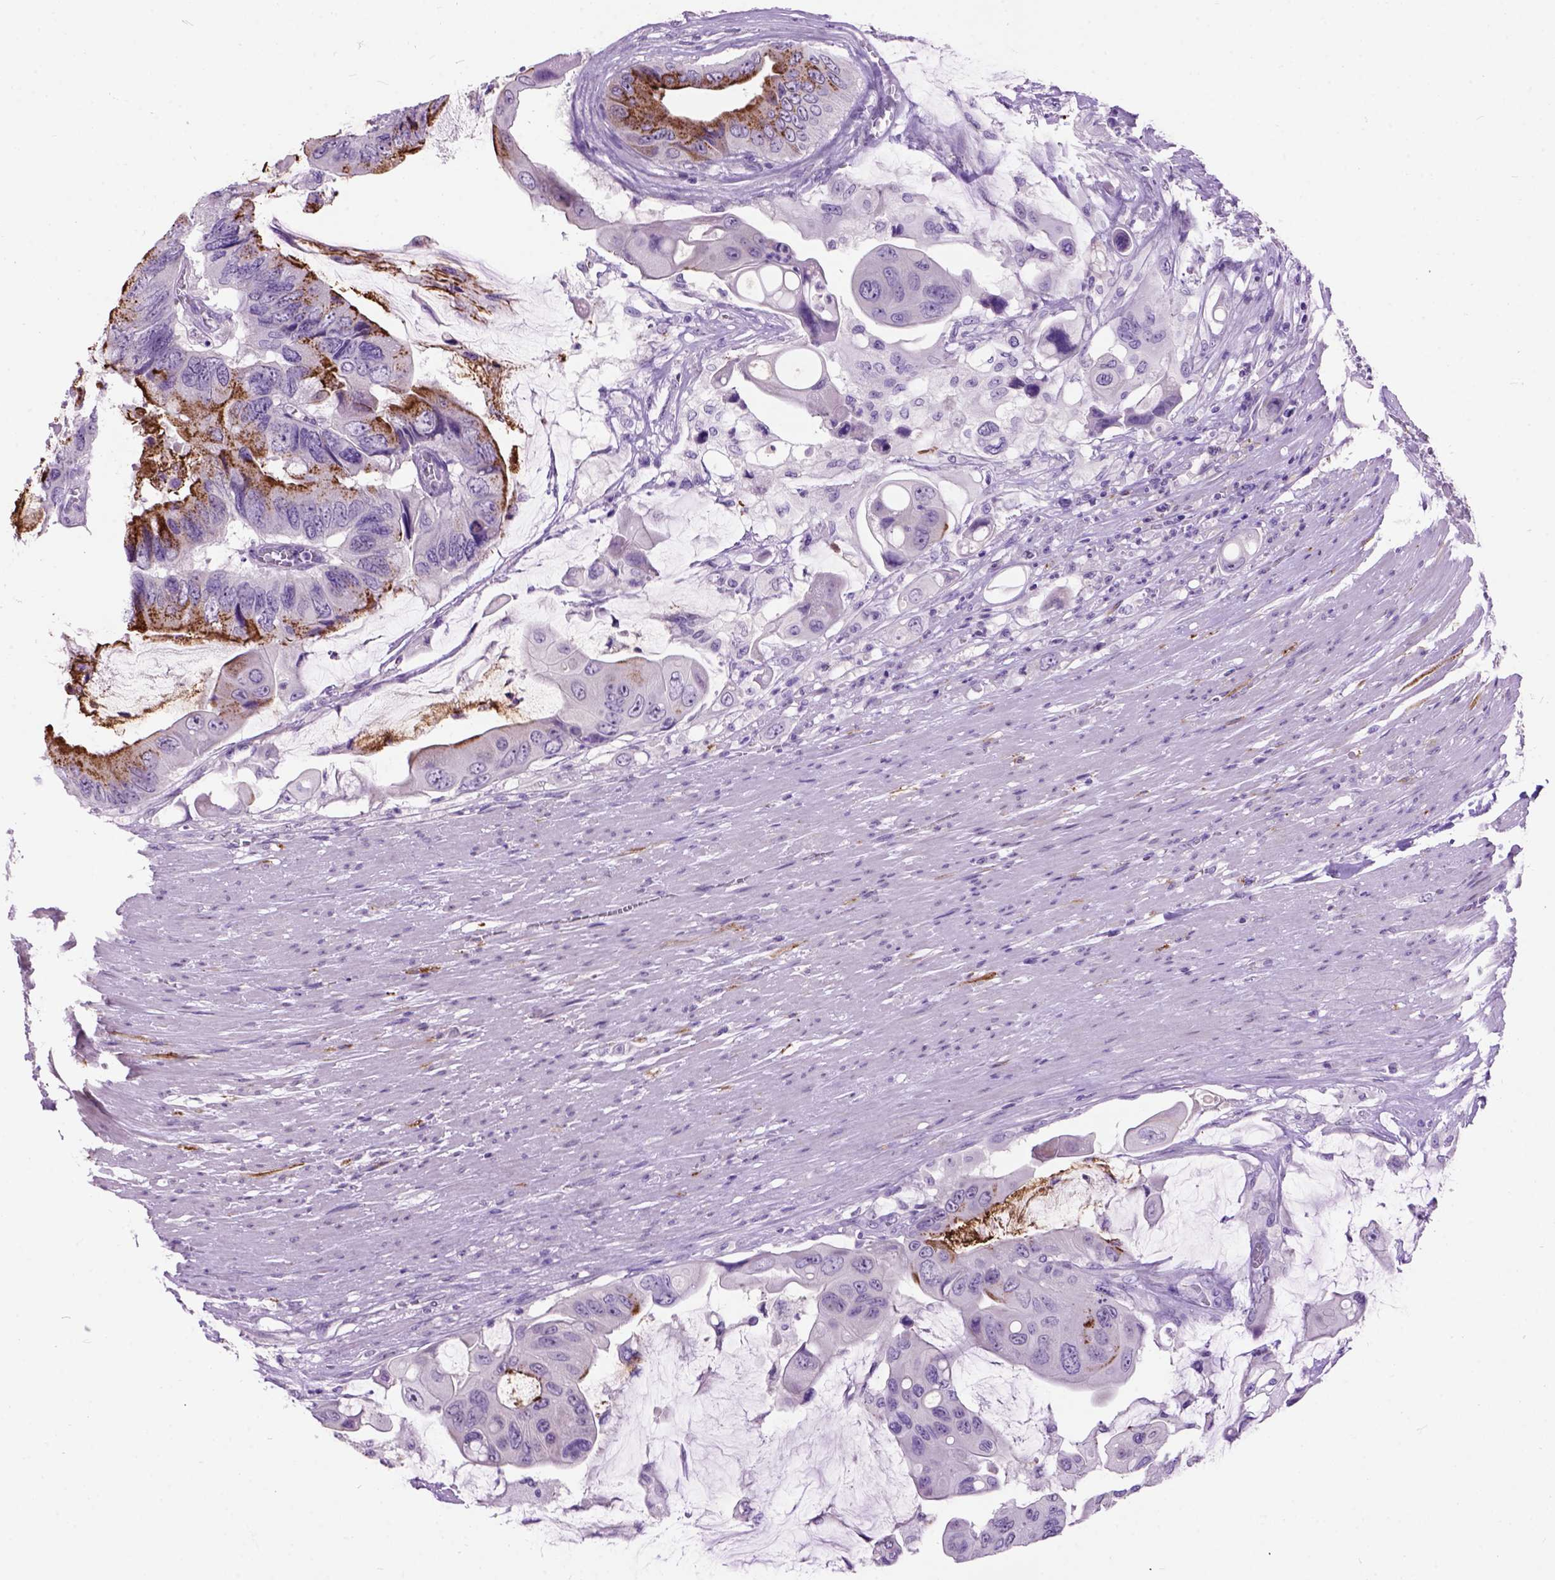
{"staining": {"intensity": "negative", "quantity": "none", "location": "none"}, "tissue": "colorectal cancer", "cell_type": "Tumor cells", "image_type": "cancer", "snomed": [{"axis": "morphology", "description": "Adenocarcinoma, NOS"}, {"axis": "topography", "description": "Rectum"}], "caption": "Protein analysis of colorectal adenocarcinoma reveals no significant expression in tumor cells. Nuclei are stained in blue.", "gene": "MAPT", "patient": {"sex": "male", "age": 63}}